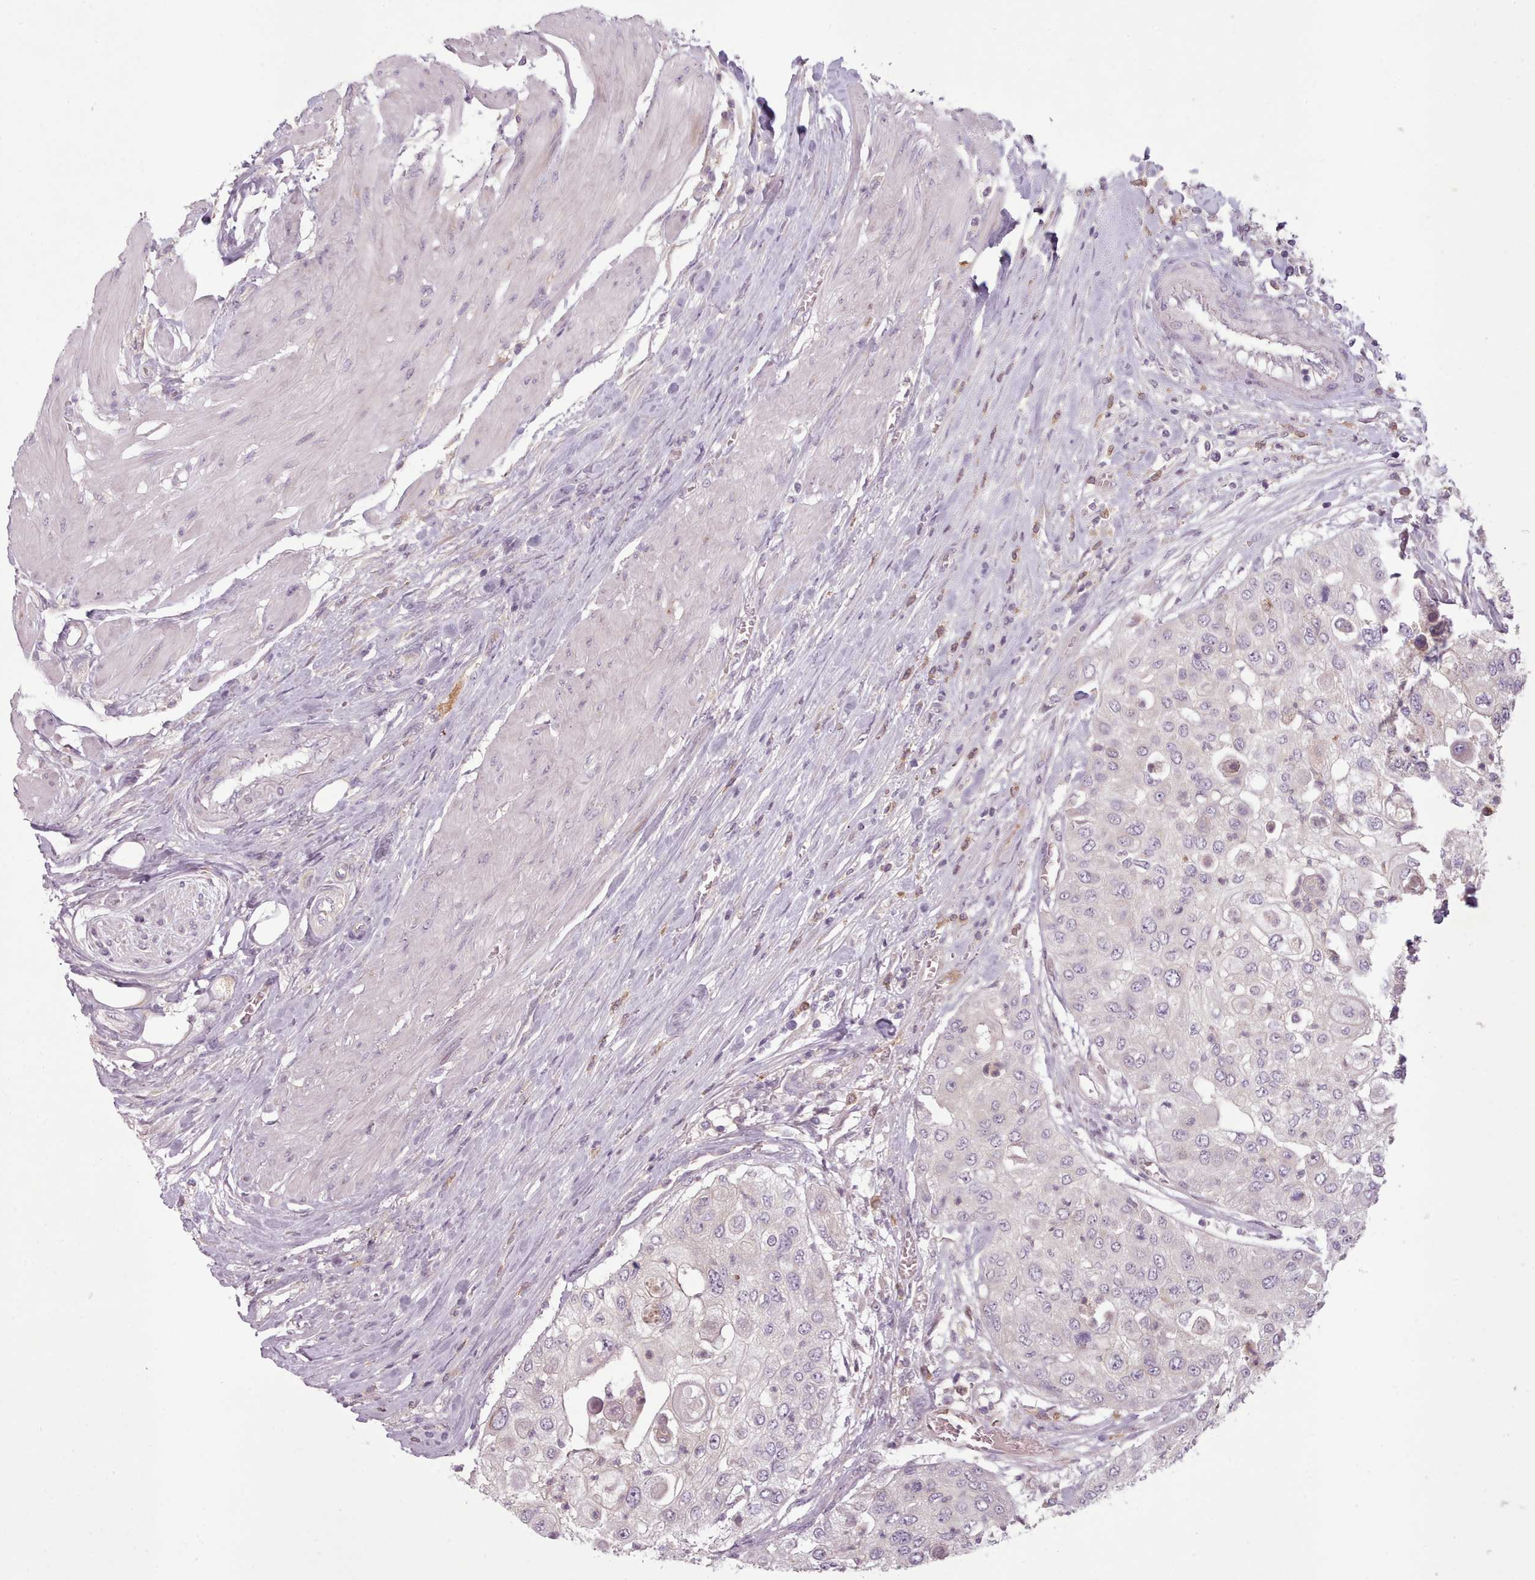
{"staining": {"intensity": "negative", "quantity": "none", "location": "none"}, "tissue": "urothelial cancer", "cell_type": "Tumor cells", "image_type": "cancer", "snomed": [{"axis": "morphology", "description": "Urothelial carcinoma, High grade"}, {"axis": "topography", "description": "Urinary bladder"}], "caption": "IHC micrograph of urothelial carcinoma (high-grade) stained for a protein (brown), which demonstrates no expression in tumor cells.", "gene": "LAPTM5", "patient": {"sex": "female", "age": 79}}